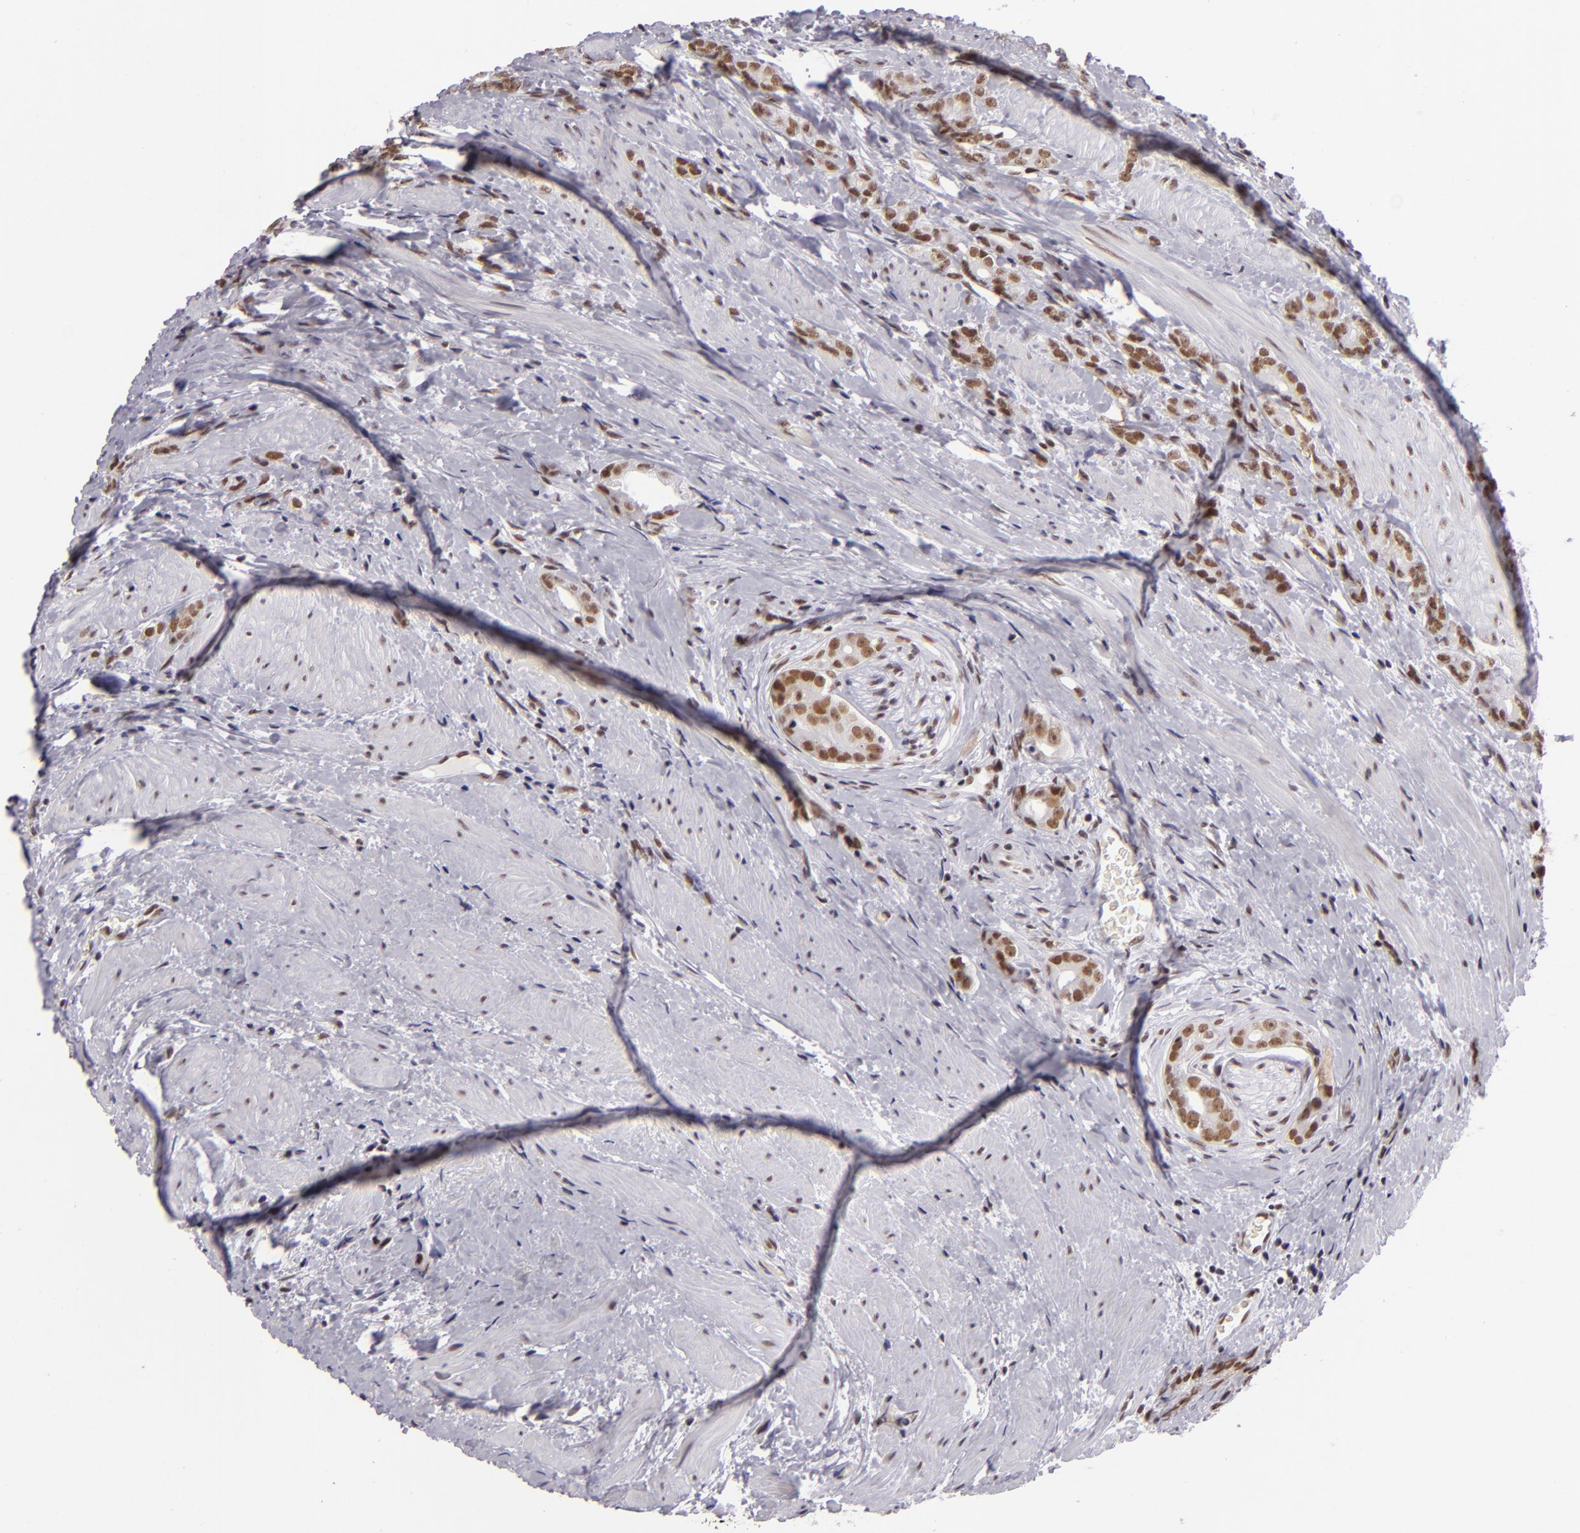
{"staining": {"intensity": "moderate", "quantity": ">75%", "location": "nuclear"}, "tissue": "prostate cancer", "cell_type": "Tumor cells", "image_type": "cancer", "snomed": [{"axis": "morphology", "description": "Adenocarcinoma, Medium grade"}, {"axis": "topography", "description": "Prostate"}], "caption": "A histopathology image of prostate cancer (adenocarcinoma (medium-grade)) stained for a protein demonstrates moderate nuclear brown staining in tumor cells.", "gene": "BRD8", "patient": {"sex": "male", "age": 59}}